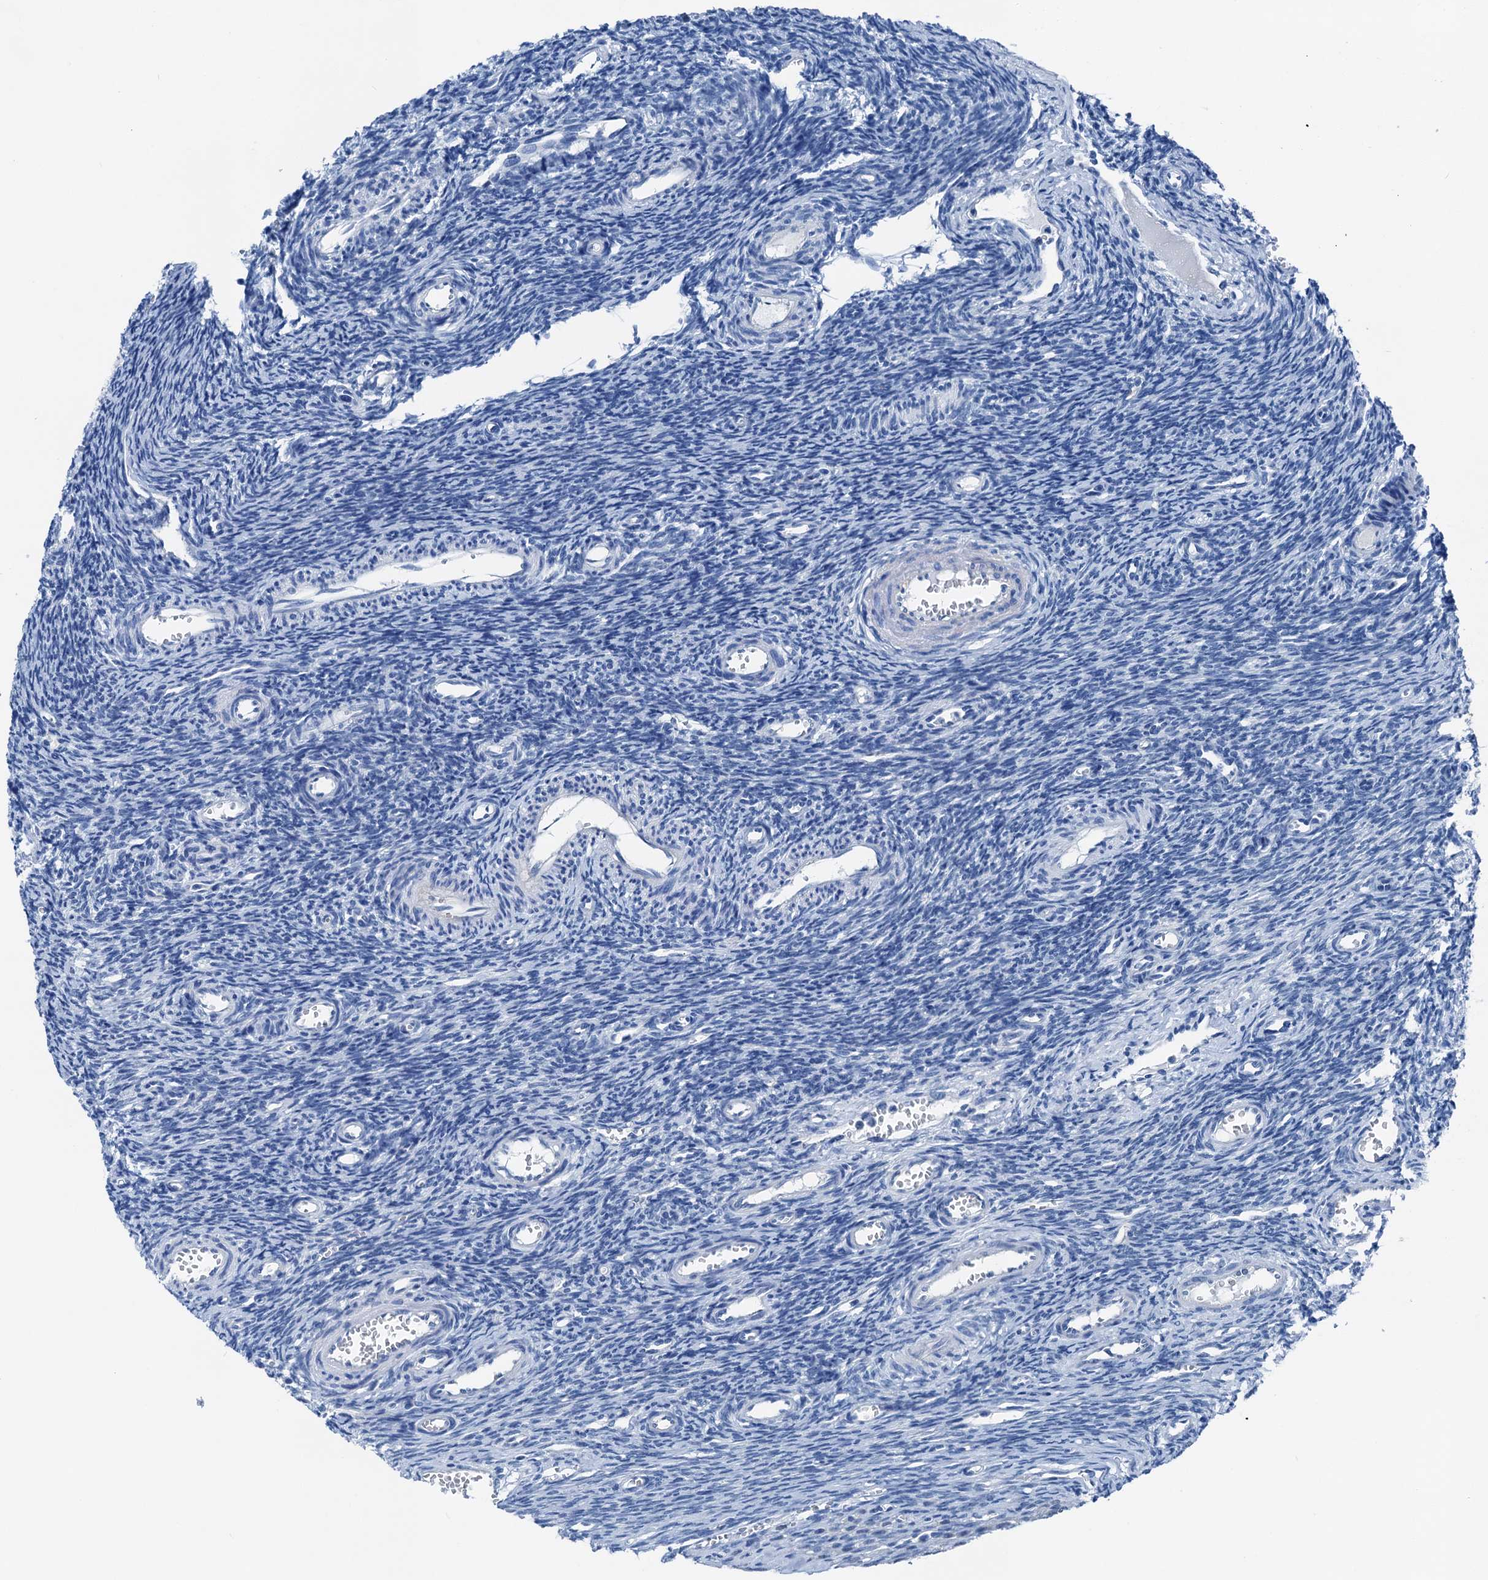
{"staining": {"intensity": "negative", "quantity": "none", "location": "none"}, "tissue": "ovary", "cell_type": "Ovarian stroma cells", "image_type": "normal", "snomed": [{"axis": "morphology", "description": "Normal tissue, NOS"}, {"axis": "topography", "description": "Ovary"}], "caption": "Protein analysis of benign ovary shows no significant expression in ovarian stroma cells.", "gene": "CBLN3", "patient": {"sex": "female", "age": 39}}